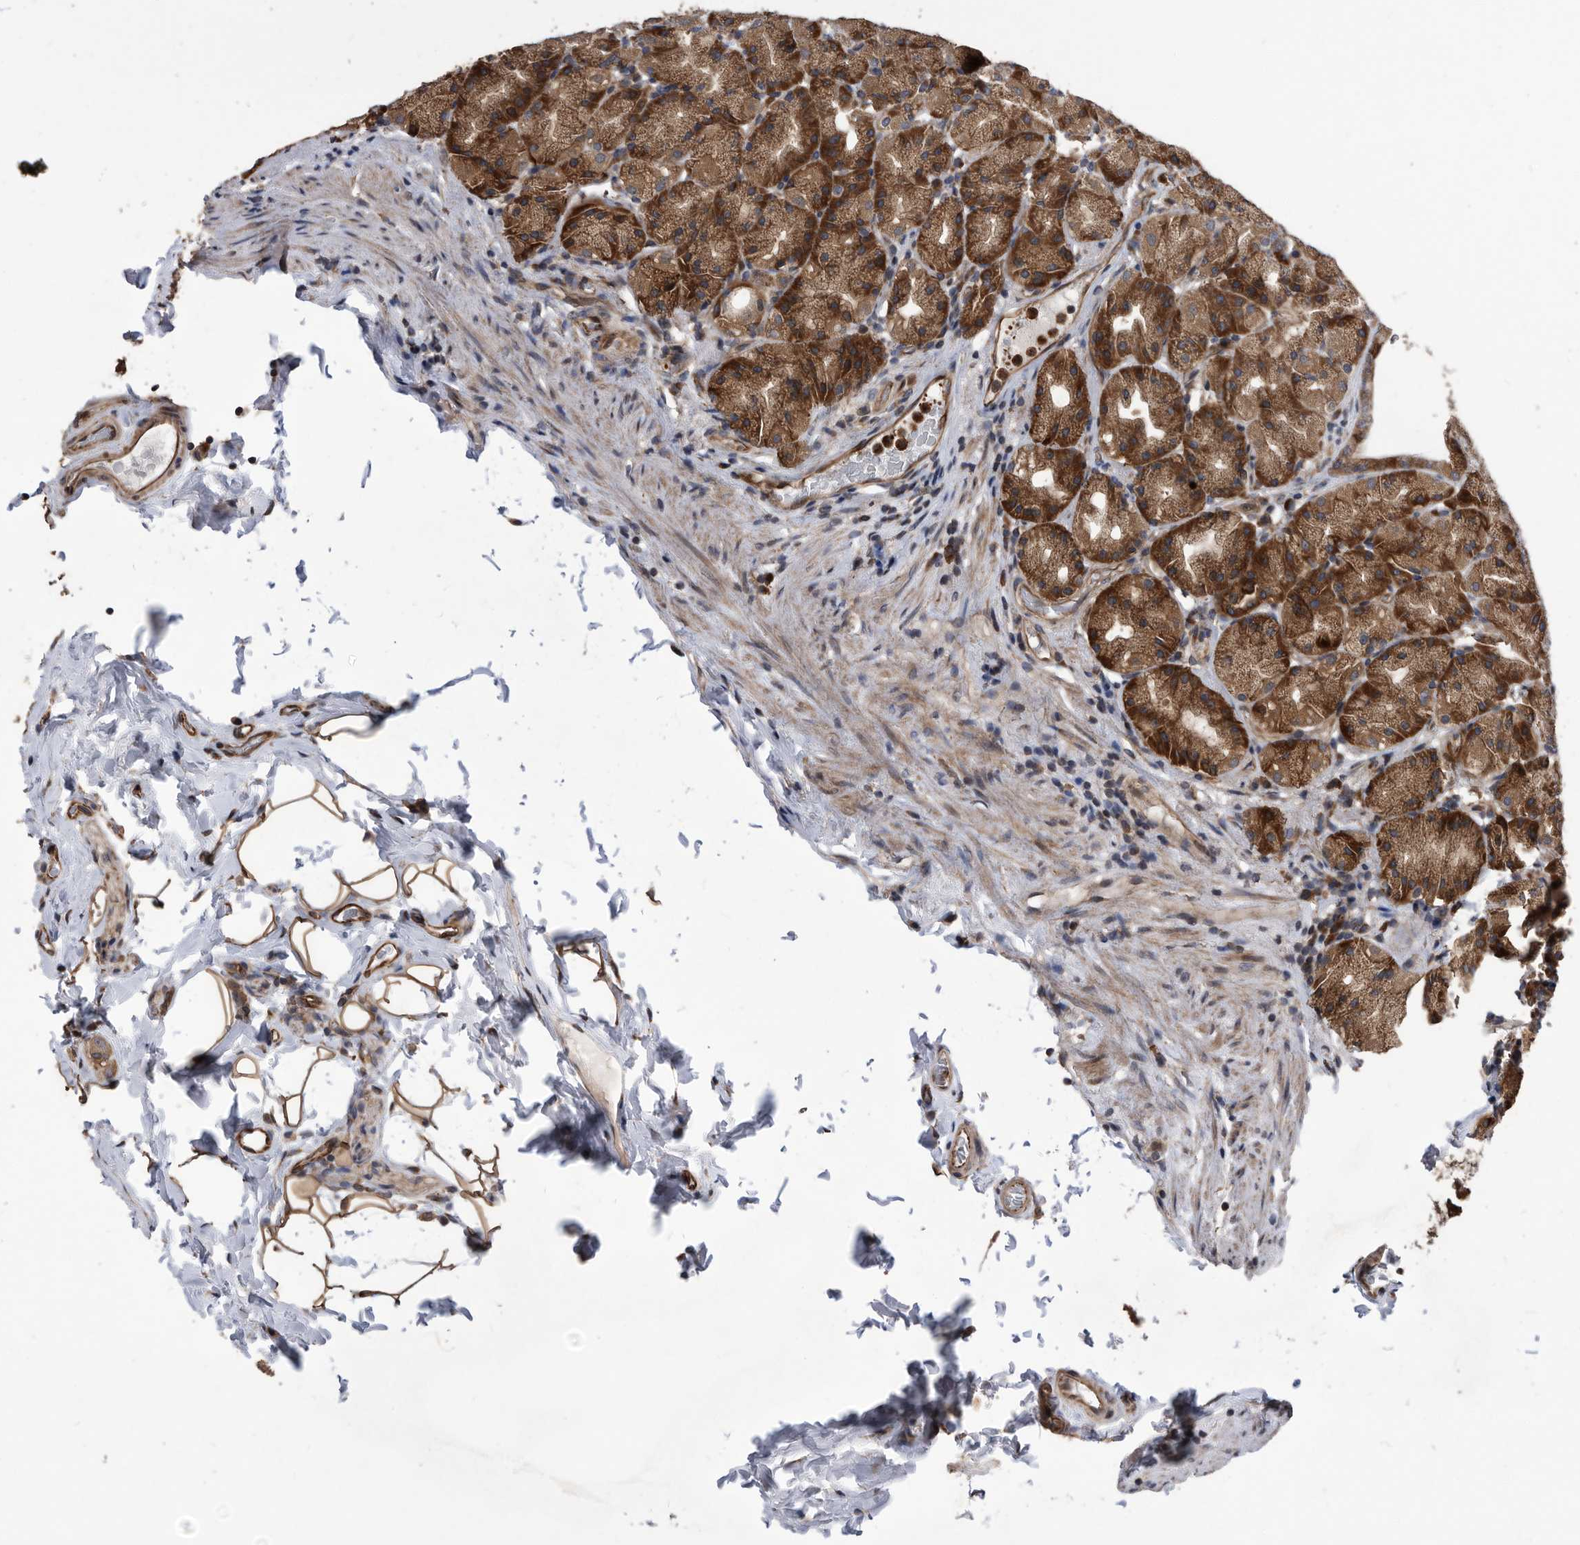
{"staining": {"intensity": "strong", "quantity": ">75%", "location": "cytoplasmic/membranous"}, "tissue": "stomach", "cell_type": "Glandular cells", "image_type": "normal", "snomed": [{"axis": "morphology", "description": "Normal tissue, NOS"}, {"axis": "topography", "description": "Stomach, upper"}], "caption": "Protein analysis of unremarkable stomach displays strong cytoplasmic/membranous expression in about >75% of glandular cells.", "gene": "SERINC2", "patient": {"sex": "male", "age": 68}}